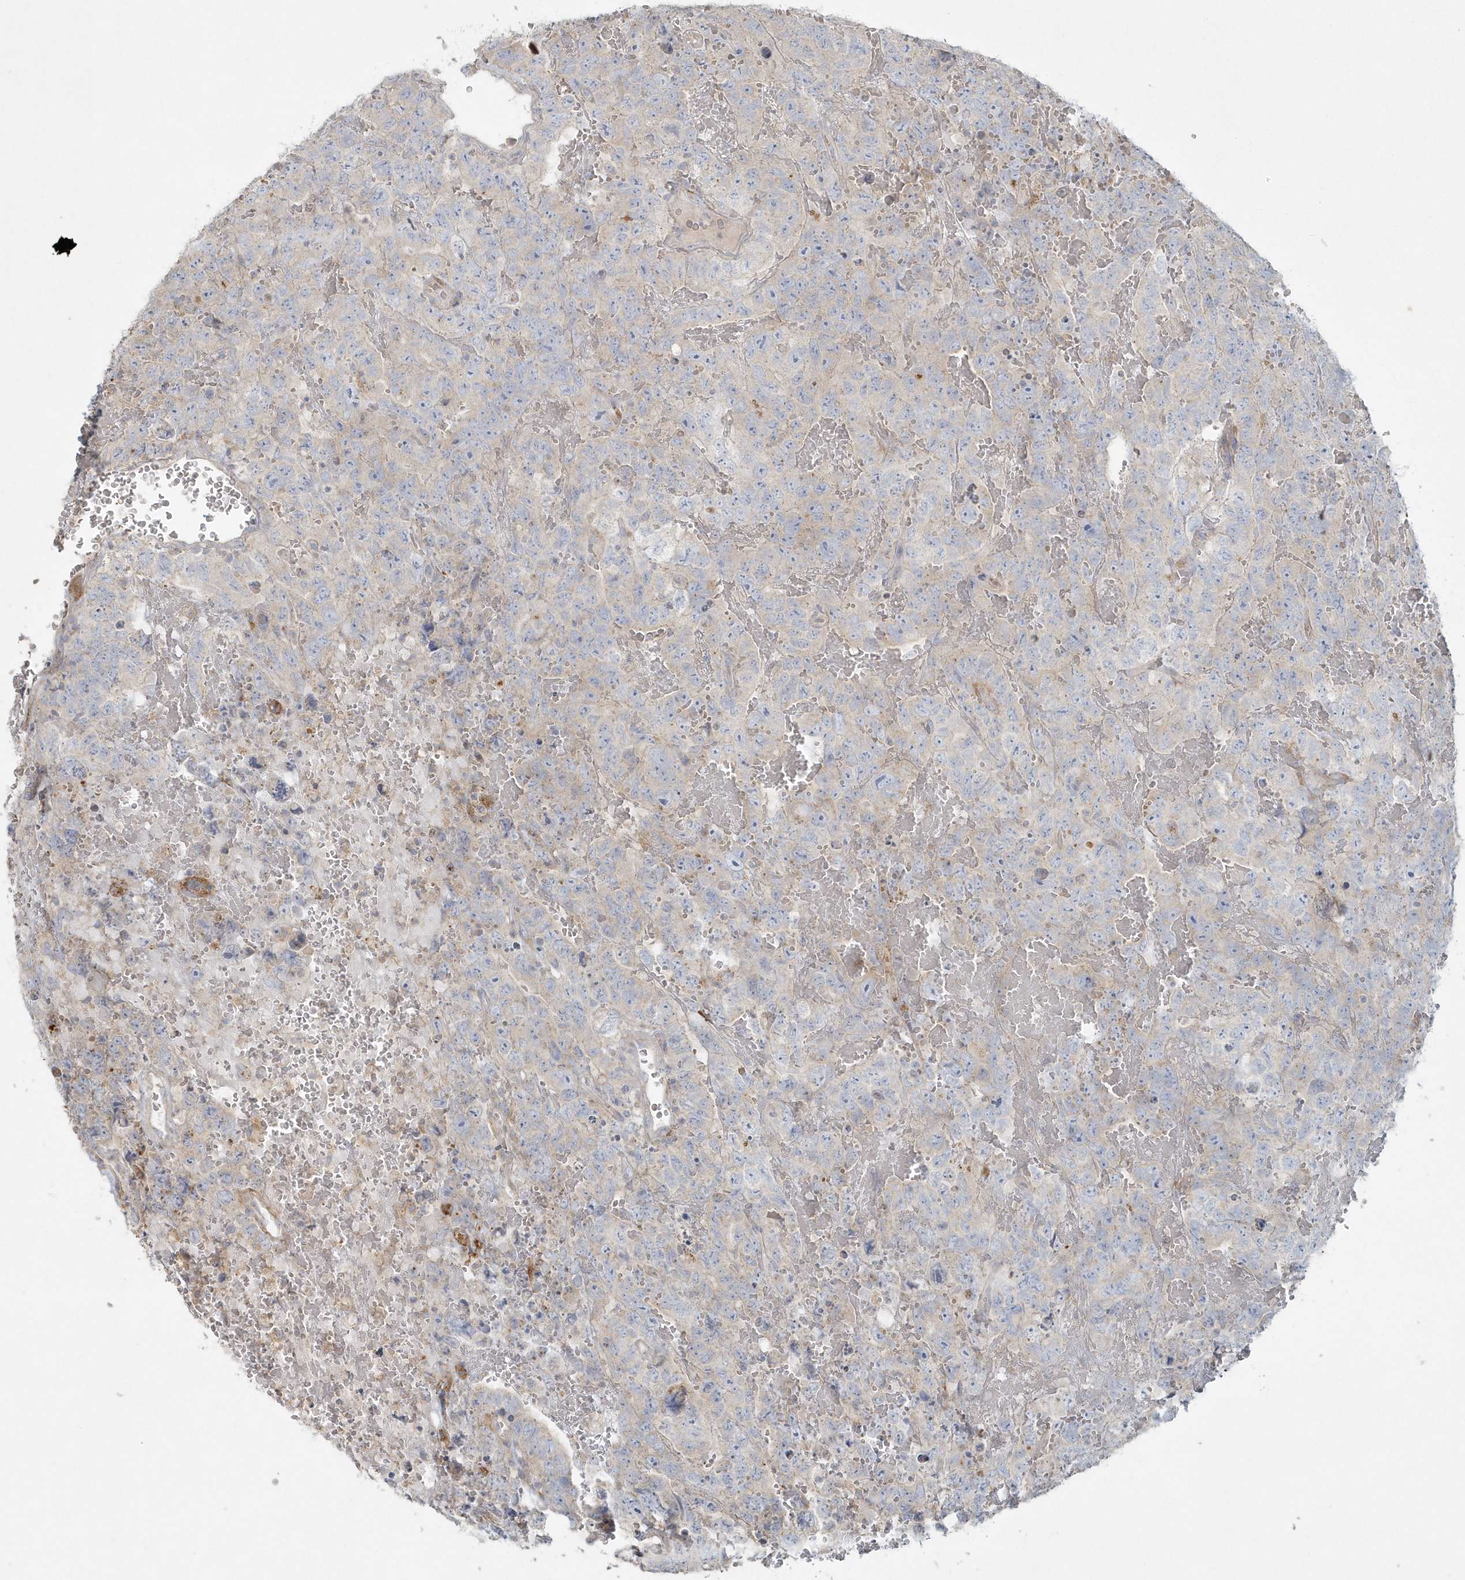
{"staining": {"intensity": "negative", "quantity": "none", "location": "none"}, "tissue": "testis cancer", "cell_type": "Tumor cells", "image_type": "cancer", "snomed": [{"axis": "morphology", "description": "Carcinoma, Embryonal, NOS"}, {"axis": "topography", "description": "Testis"}], "caption": "Tumor cells show no significant protein positivity in testis embryonal carcinoma.", "gene": "BLTP3A", "patient": {"sex": "male", "age": 45}}